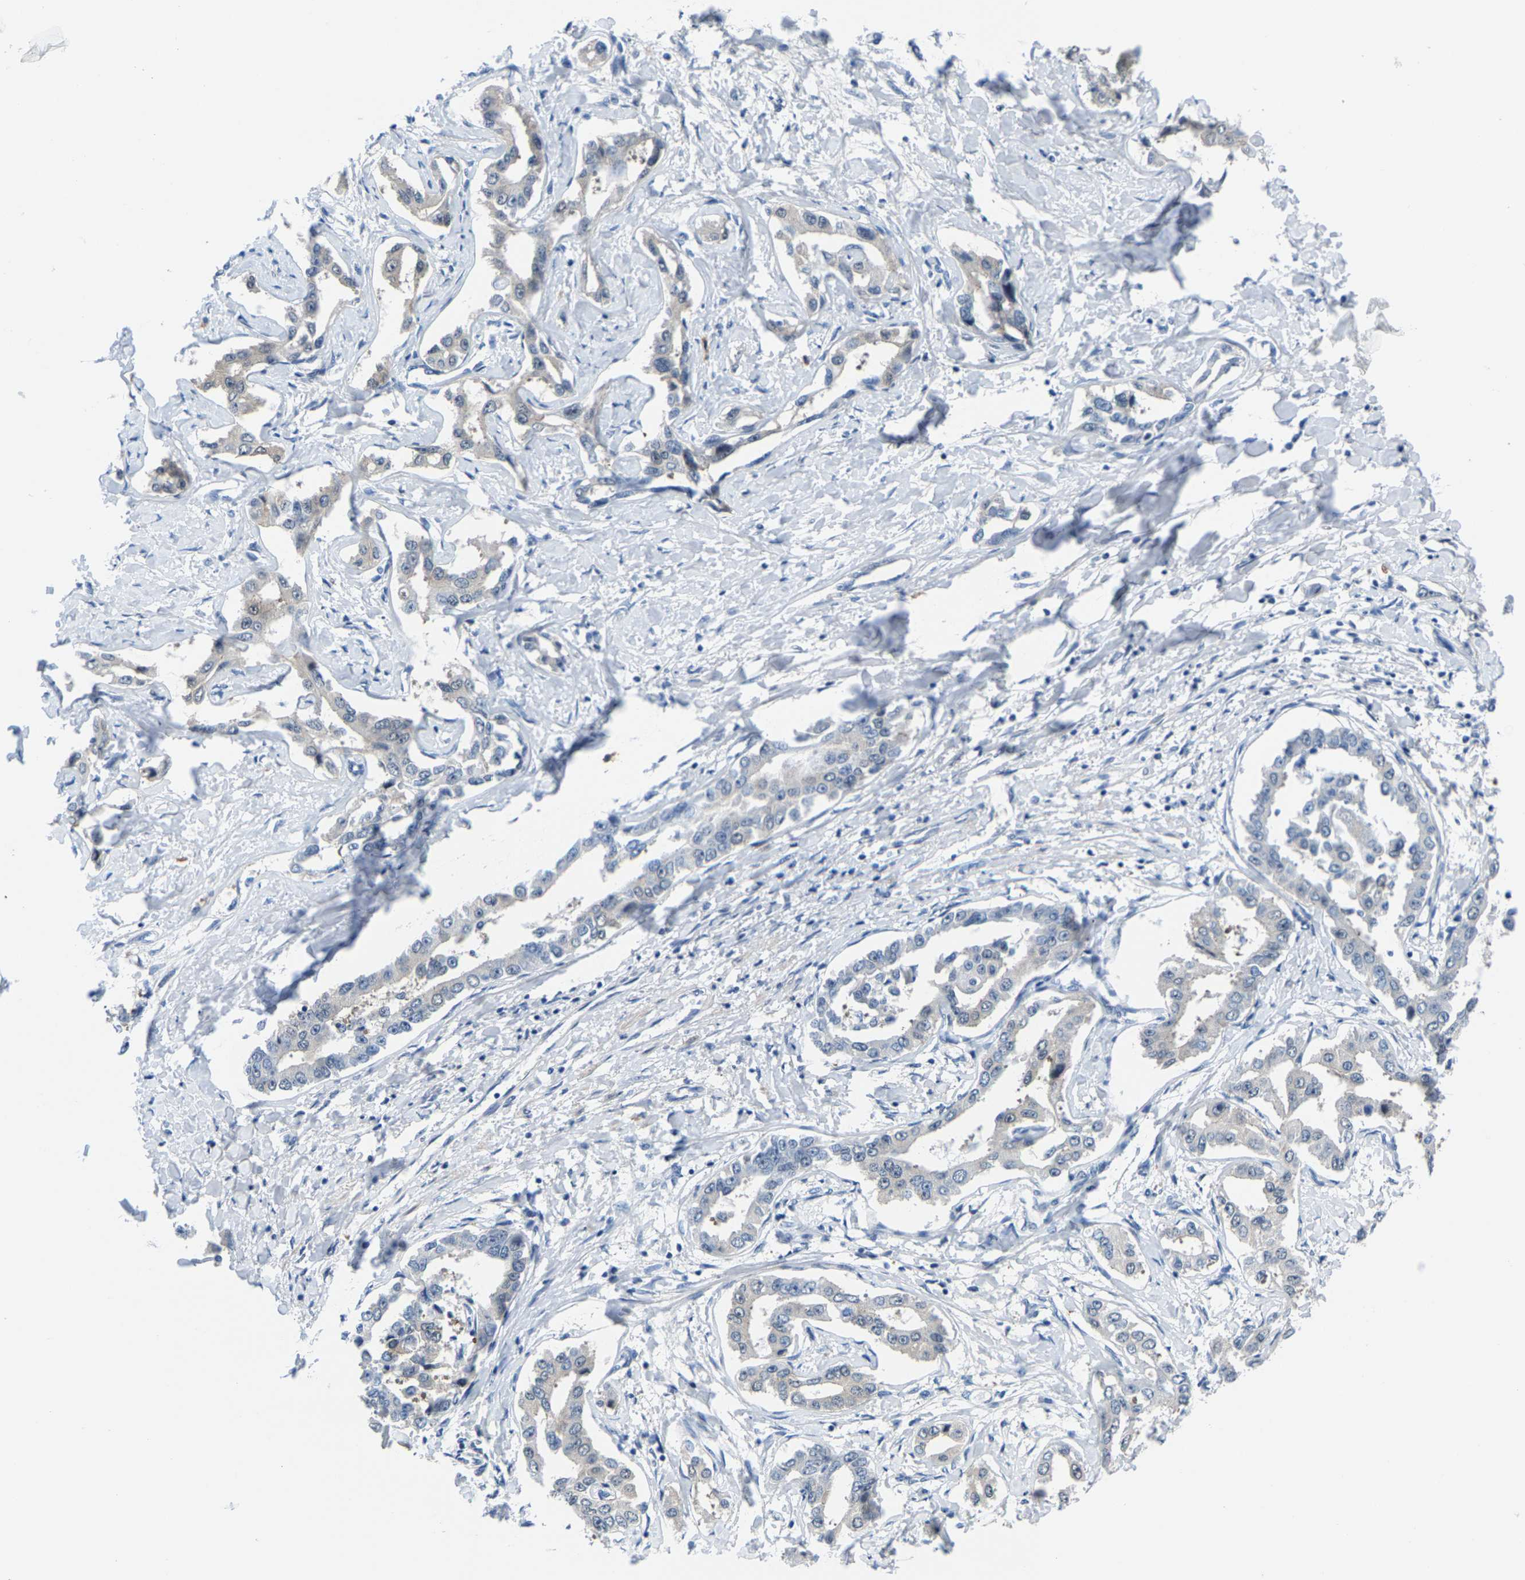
{"staining": {"intensity": "negative", "quantity": "none", "location": "none"}, "tissue": "liver cancer", "cell_type": "Tumor cells", "image_type": "cancer", "snomed": [{"axis": "morphology", "description": "Cholangiocarcinoma"}, {"axis": "topography", "description": "Liver"}], "caption": "This is an immunohistochemistry histopathology image of human liver cancer (cholangiocarcinoma). There is no expression in tumor cells.", "gene": "SSH3", "patient": {"sex": "male", "age": 59}}